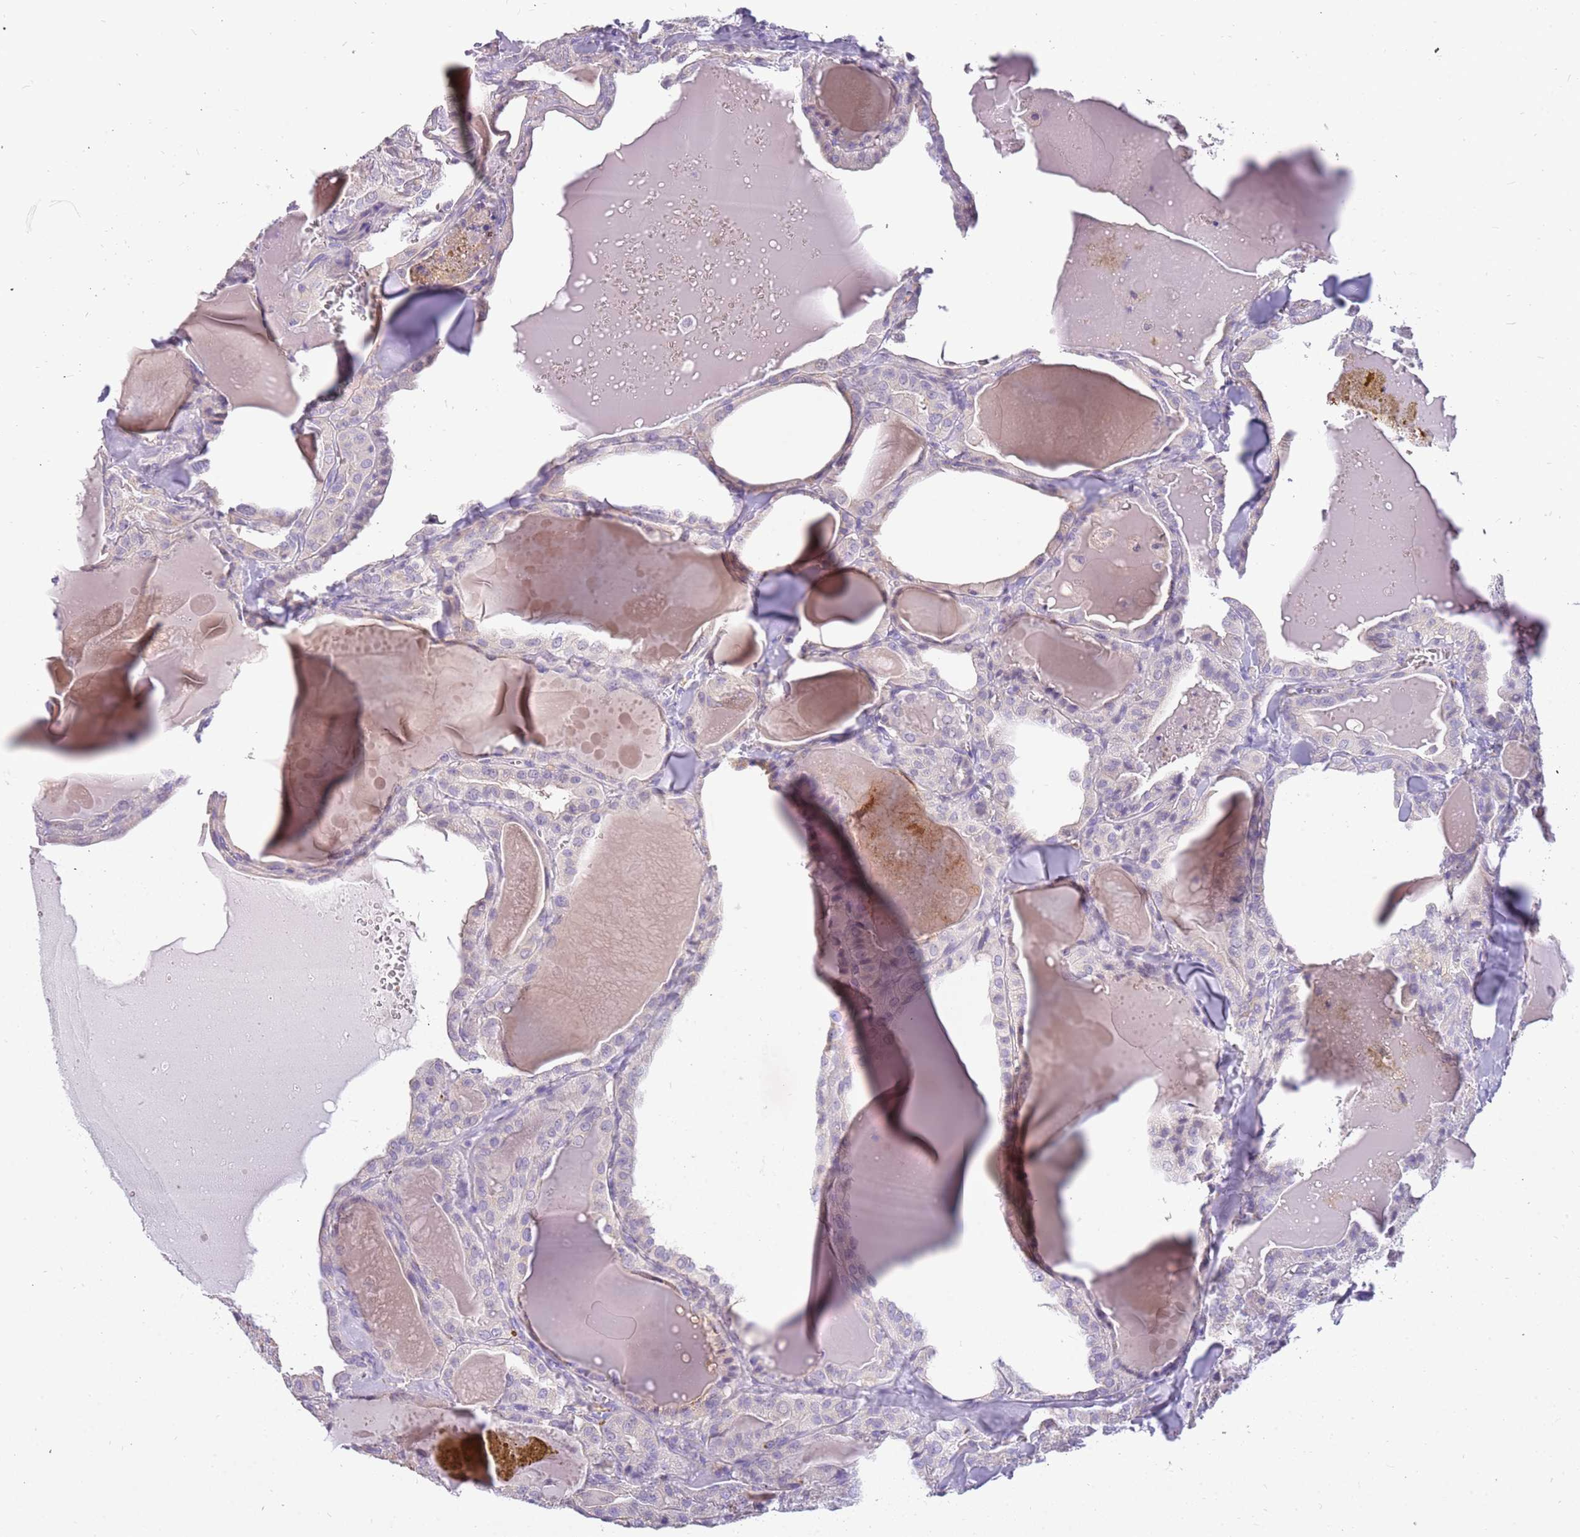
{"staining": {"intensity": "negative", "quantity": "none", "location": "none"}, "tissue": "thyroid cancer", "cell_type": "Tumor cells", "image_type": "cancer", "snomed": [{"axis": "morphology", "description": "Papillary adenocarcinoma, NOS"}, {"axis": "topography", "description": "Thyroid gland"}], "caption": "This photomicrograph is of thyroid cancer stained with immunohistochemistry to label a protein in brown with the nuclei are counter-stained blue. There is no staining in tumor cells.", "gene": "RHCG", "patient": {"sex": "male", "age": 52}}